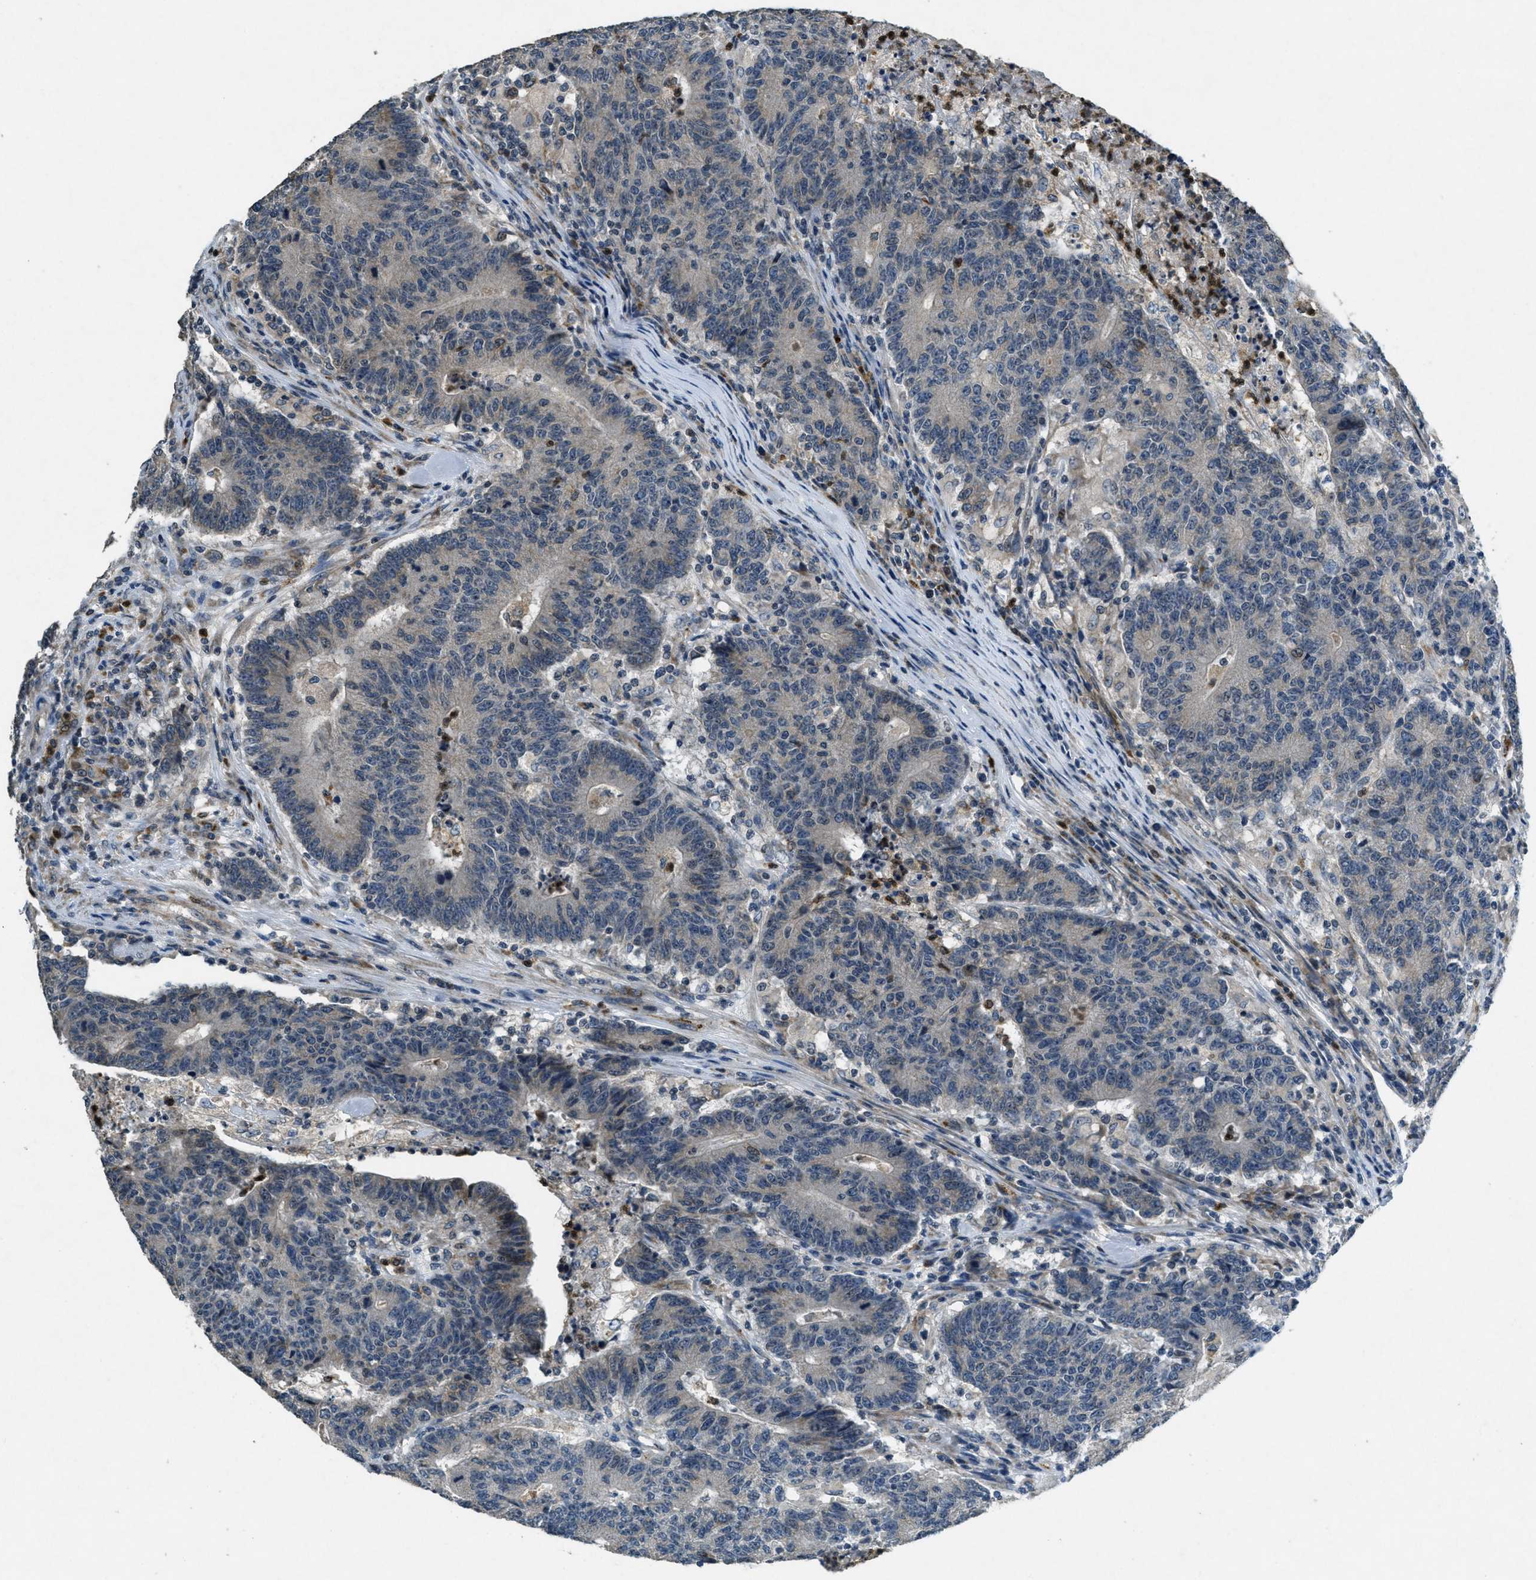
{"staining": {"intensity": "negative", "quantity": "none", "location": "none"}, "tissue": "colorectal cancer", "cell_type": "Tumor cells", "image_type": "cancer", "snomed": [{"axis": "morphology", "description": "Normal tissue, NOS"}, {"axis": "morphology", "description": "Adenocarcinoma, NOS"}, {"axis": "topography", "description": "Colon"}], "caption": "Tumor cells show no significant expression in colorectal cancer.", "gene": "RAB3D", "patient": {"sex": "female", "age": 75}}